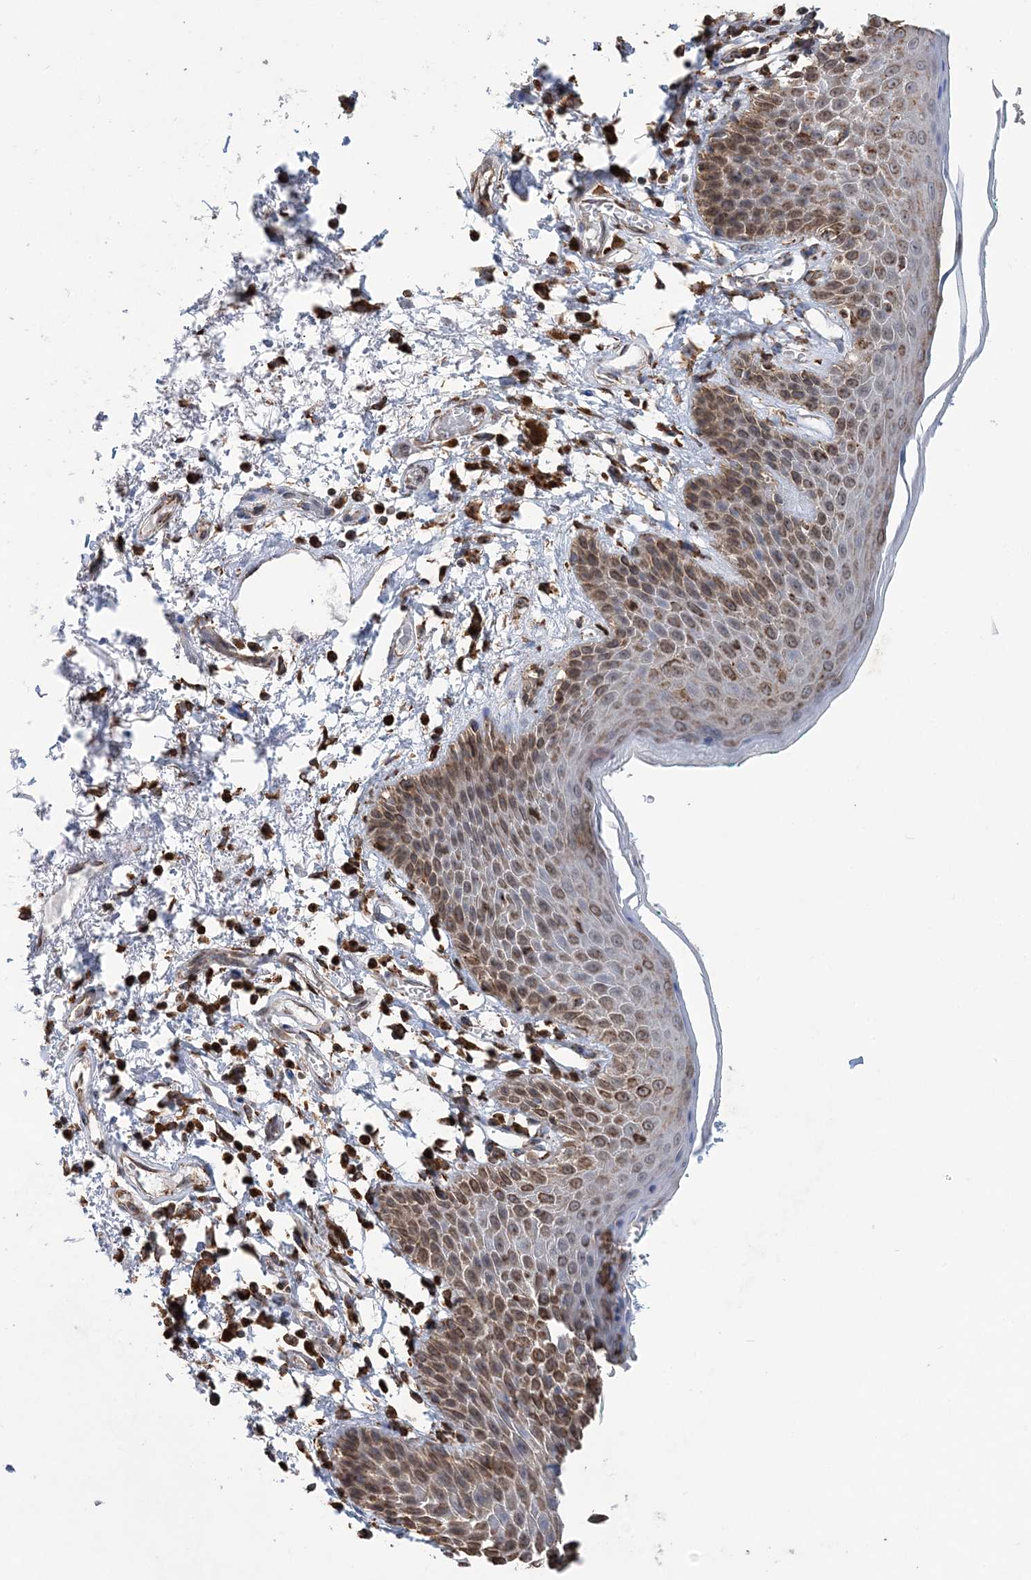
{"staining": {"intensity": "moderate", "quantity": ">75%", "location": "cytoplasmic/membranous,nuclear"}, "tissue": "skin", "cell_type": "Epidermal cells", "image_type": "normal", "snomed": [{"axis": "morphology", "description": "Normal tissue, NOS"}, {"axis": "topography", "description": "Anal"}], "caption": "Epidermal cells exhibit medium levels of moderate cytoplasmic/membranous,nuclear positivity in approximately >75% of cells in unremarkable skin. (DAB (3,3'-diaminobenzidine) = brown stain, brightfield microscopy at high magnification).", "gene": "WDR12", "patient": {"sex": "male", "age": 74}}